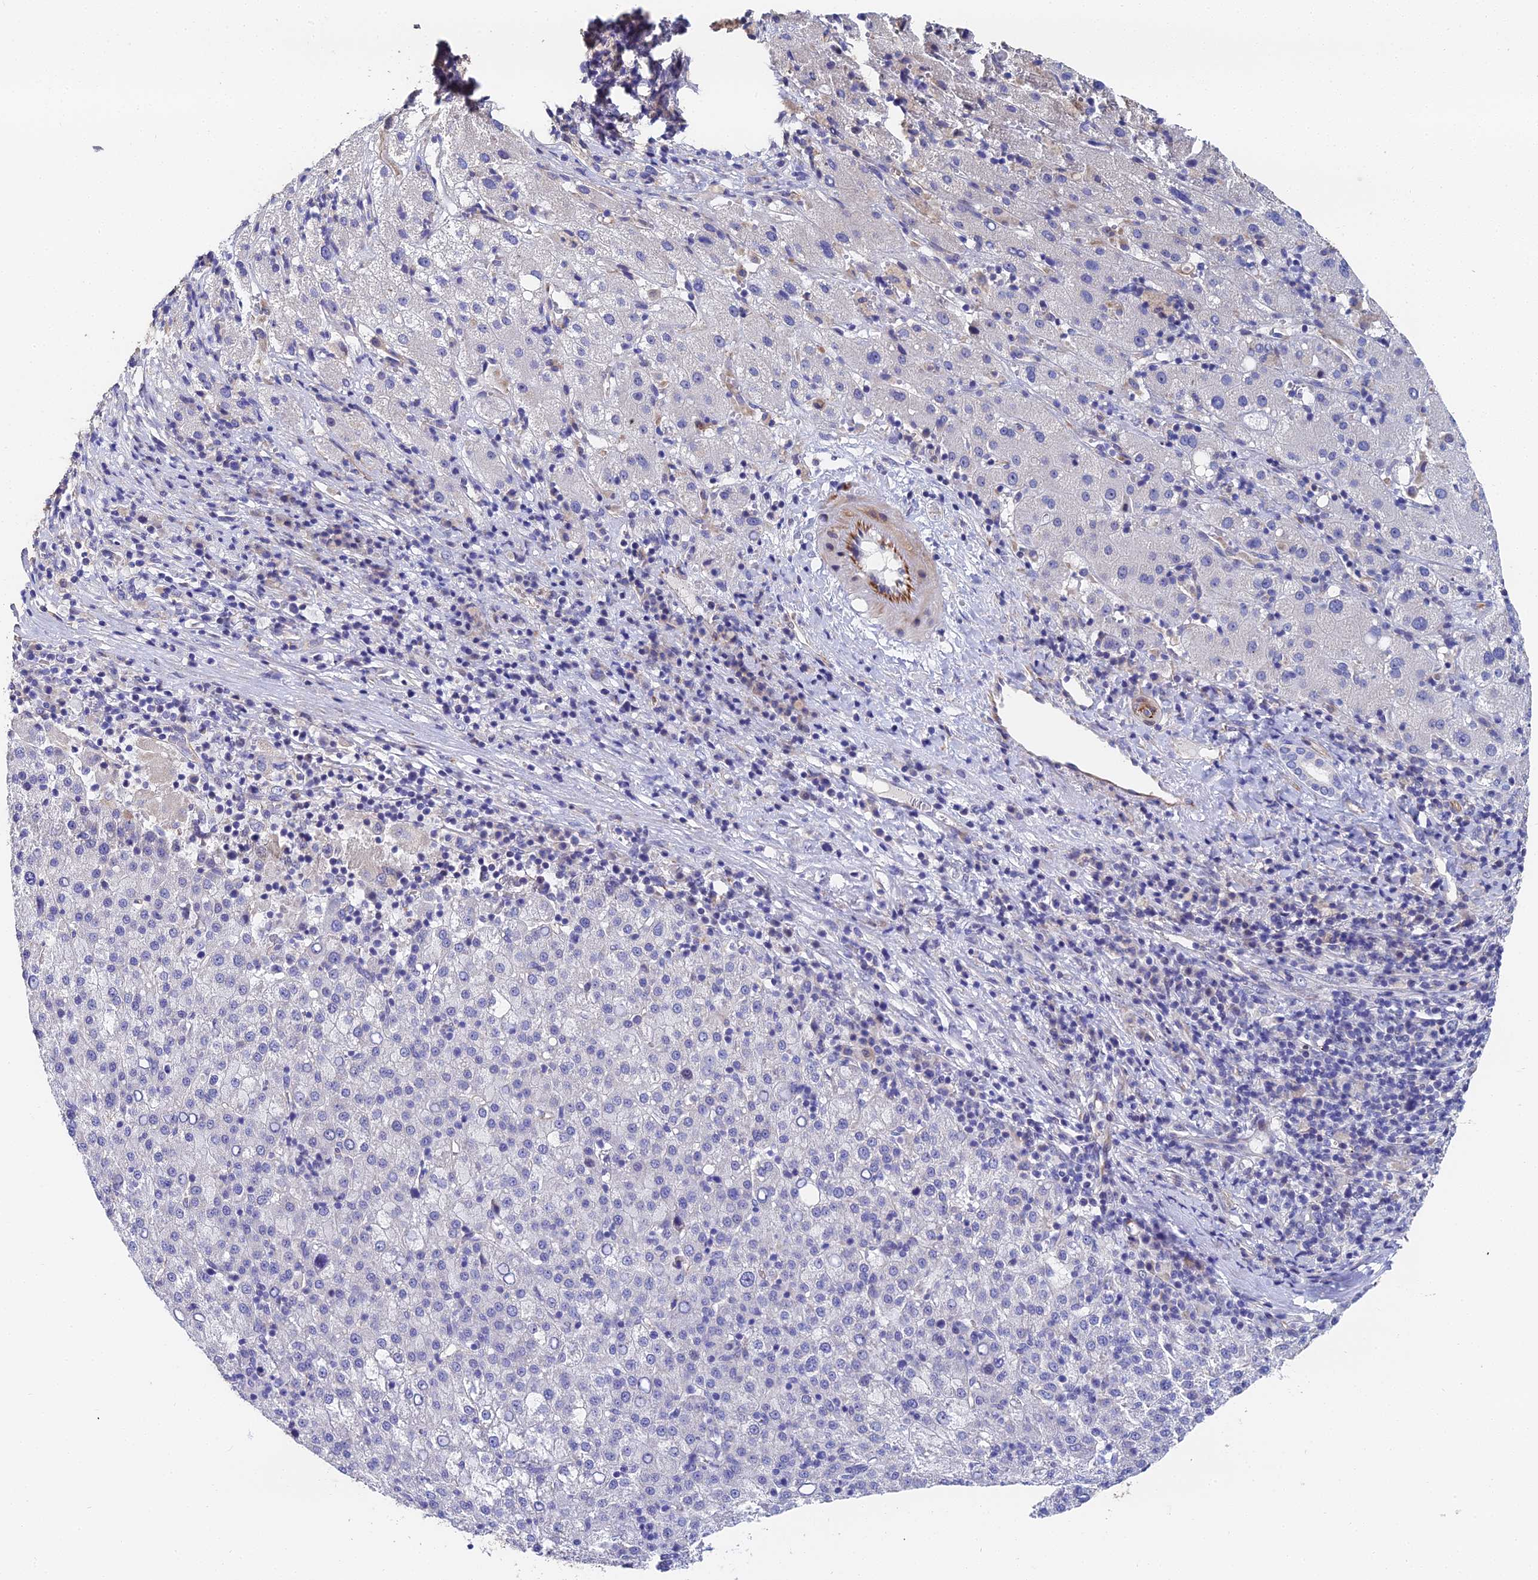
{"staining": {"intensity": "negative", "quantity": "none", "location": "none"}, "tissue": "liver cancer", "cell_type": "Tumor cells", "image_type": "cancer", "snomed": [{"axis": "morphology", "description": "Carcinoma, Hepatocellular, NOS"}, {"axis": "topography", "description": "Liver"}], "caption": "Immunohistochemistry histopathology image of liver cancer (hepatocellular carcinoma) stained for a protein (brown), which displays no staining in tumor cells.", "gene": "ENSG00000268674", "patient": {"sex": "female", "age": 58}}